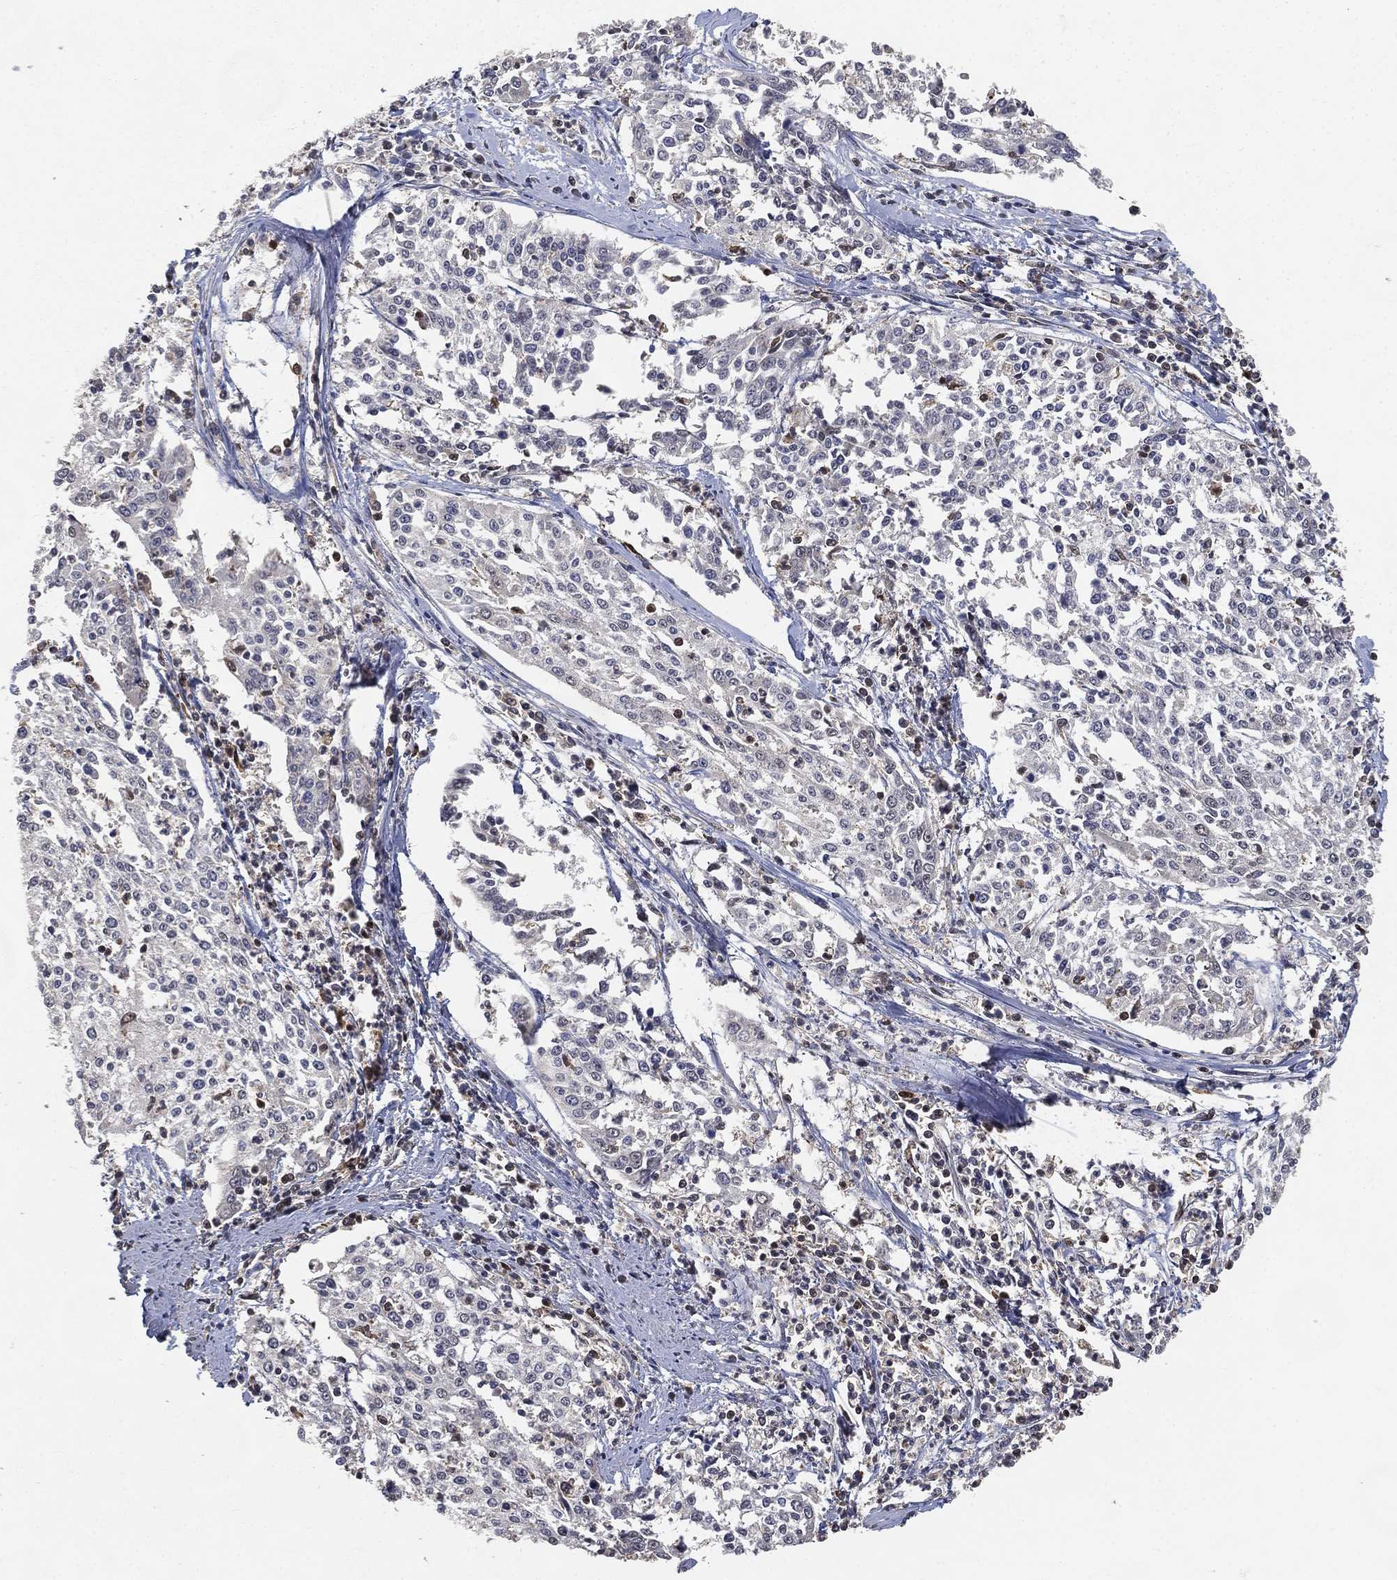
{"staining": {"intensity": "negative", "quantity": "none", "location": "none"}, "tissue": "cervical cancer", "cell_type": "Tumor cells", "image_type": "cancer", "snomed": [{"axis": "morphology", "description": "Squamous cell carcinoma, NOS"}, {"axis": "topography", "description": "Cervix"}], "caption": "Protein analysis of squamous cell carcinoma (cervical) demonstrates no significant positivity in tumor cells.", "gene": "WDR26", "patient": {"sex": "female", "age": 41}}